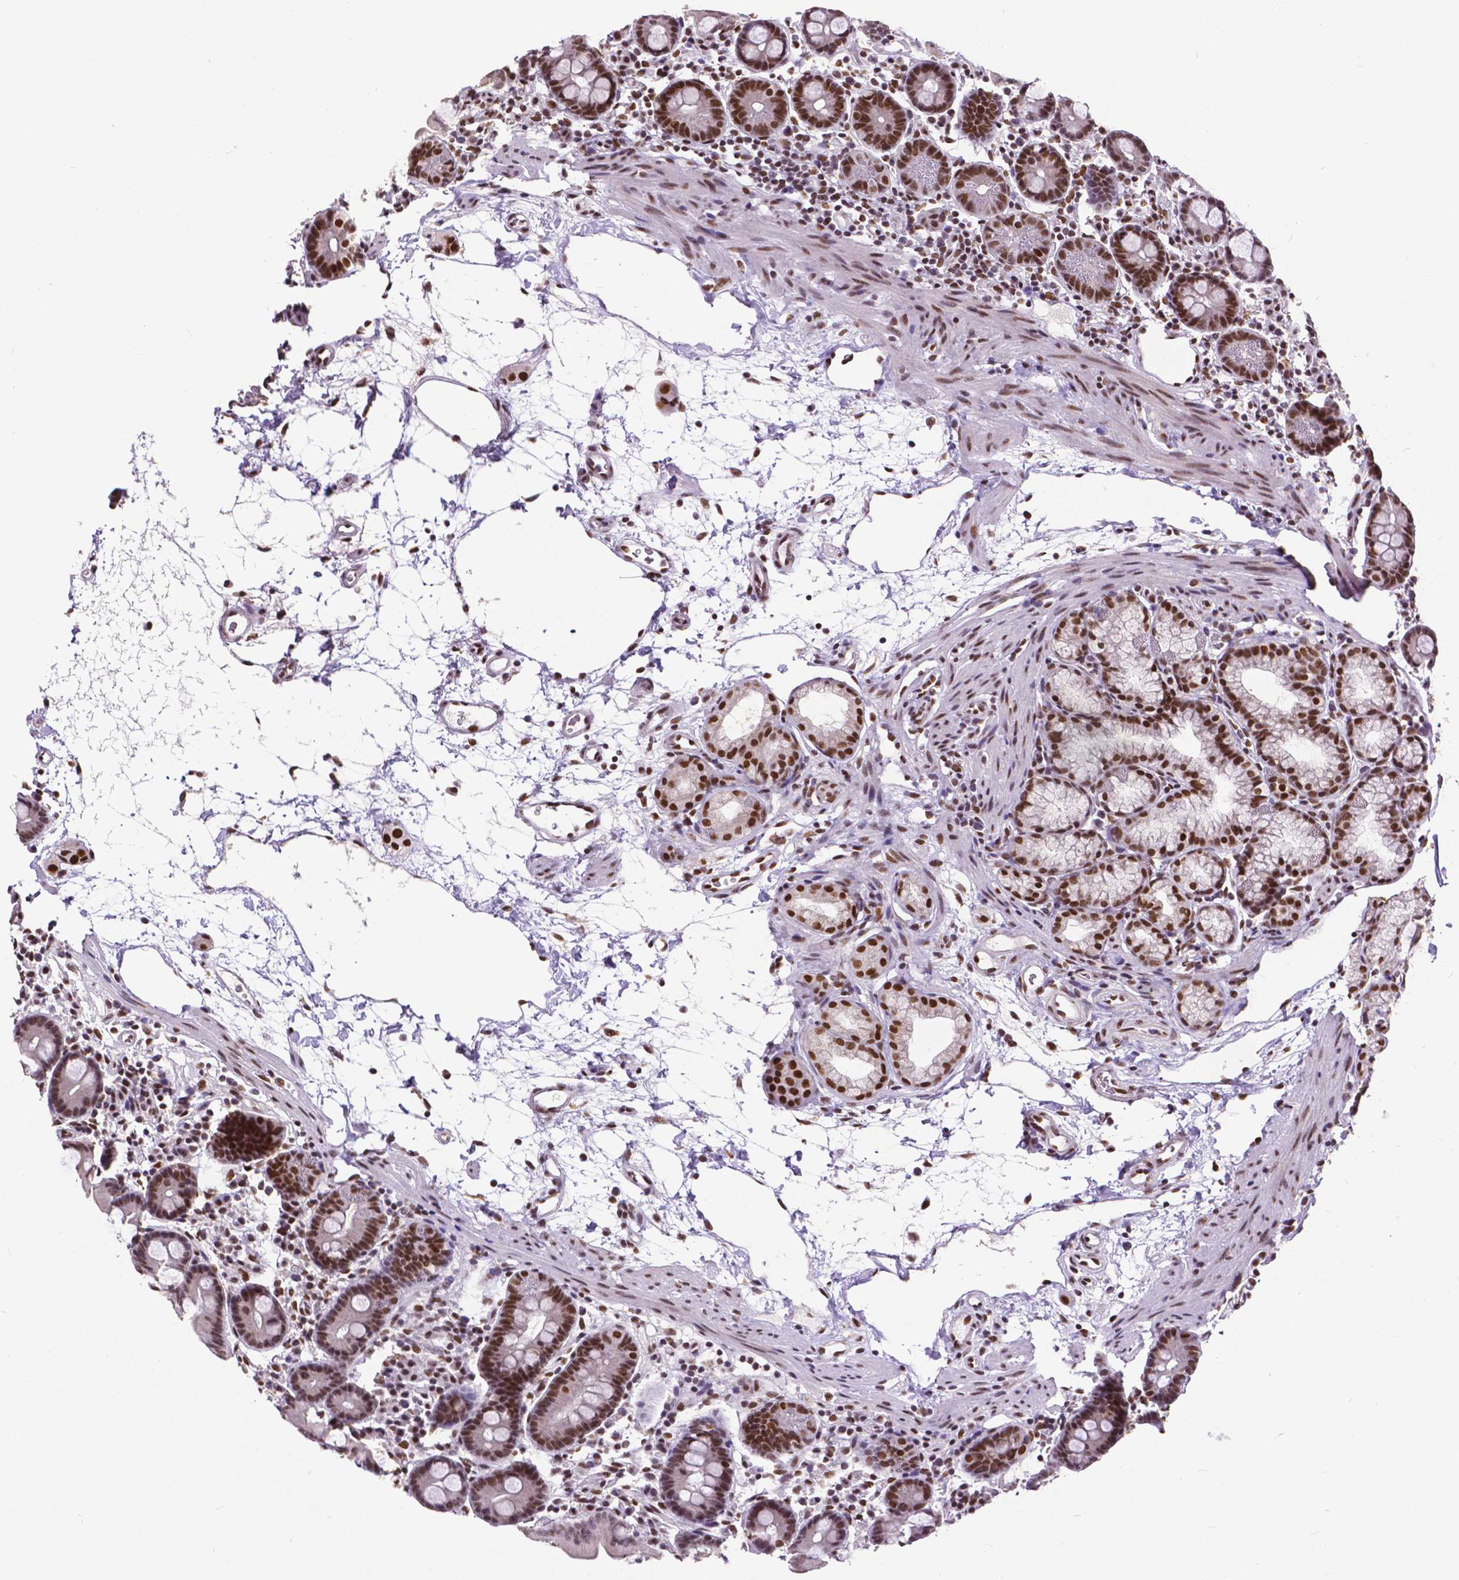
{"staining": {"intensity": "moderate", "quantity": ">75%", "location": "nuclear"}, "tissue": "duodenum", "cell_type": "Glandular cells", "image_type": "normal", "snomed": [{"axis": "morphology", "description": "Normal tissue, NOS"}, {"axis": "topography", "description": "Pancreas"}, {"axis": "topography", "description": "Duodenum"}], "caption": "Protein expression by immunohistochemistry reveals moderate nuclear positivity in approximately >75% of glandular cells in unremarkable duodenum.", "gene": "ATRX", "patient": {"sex": "male", "age": 59}}